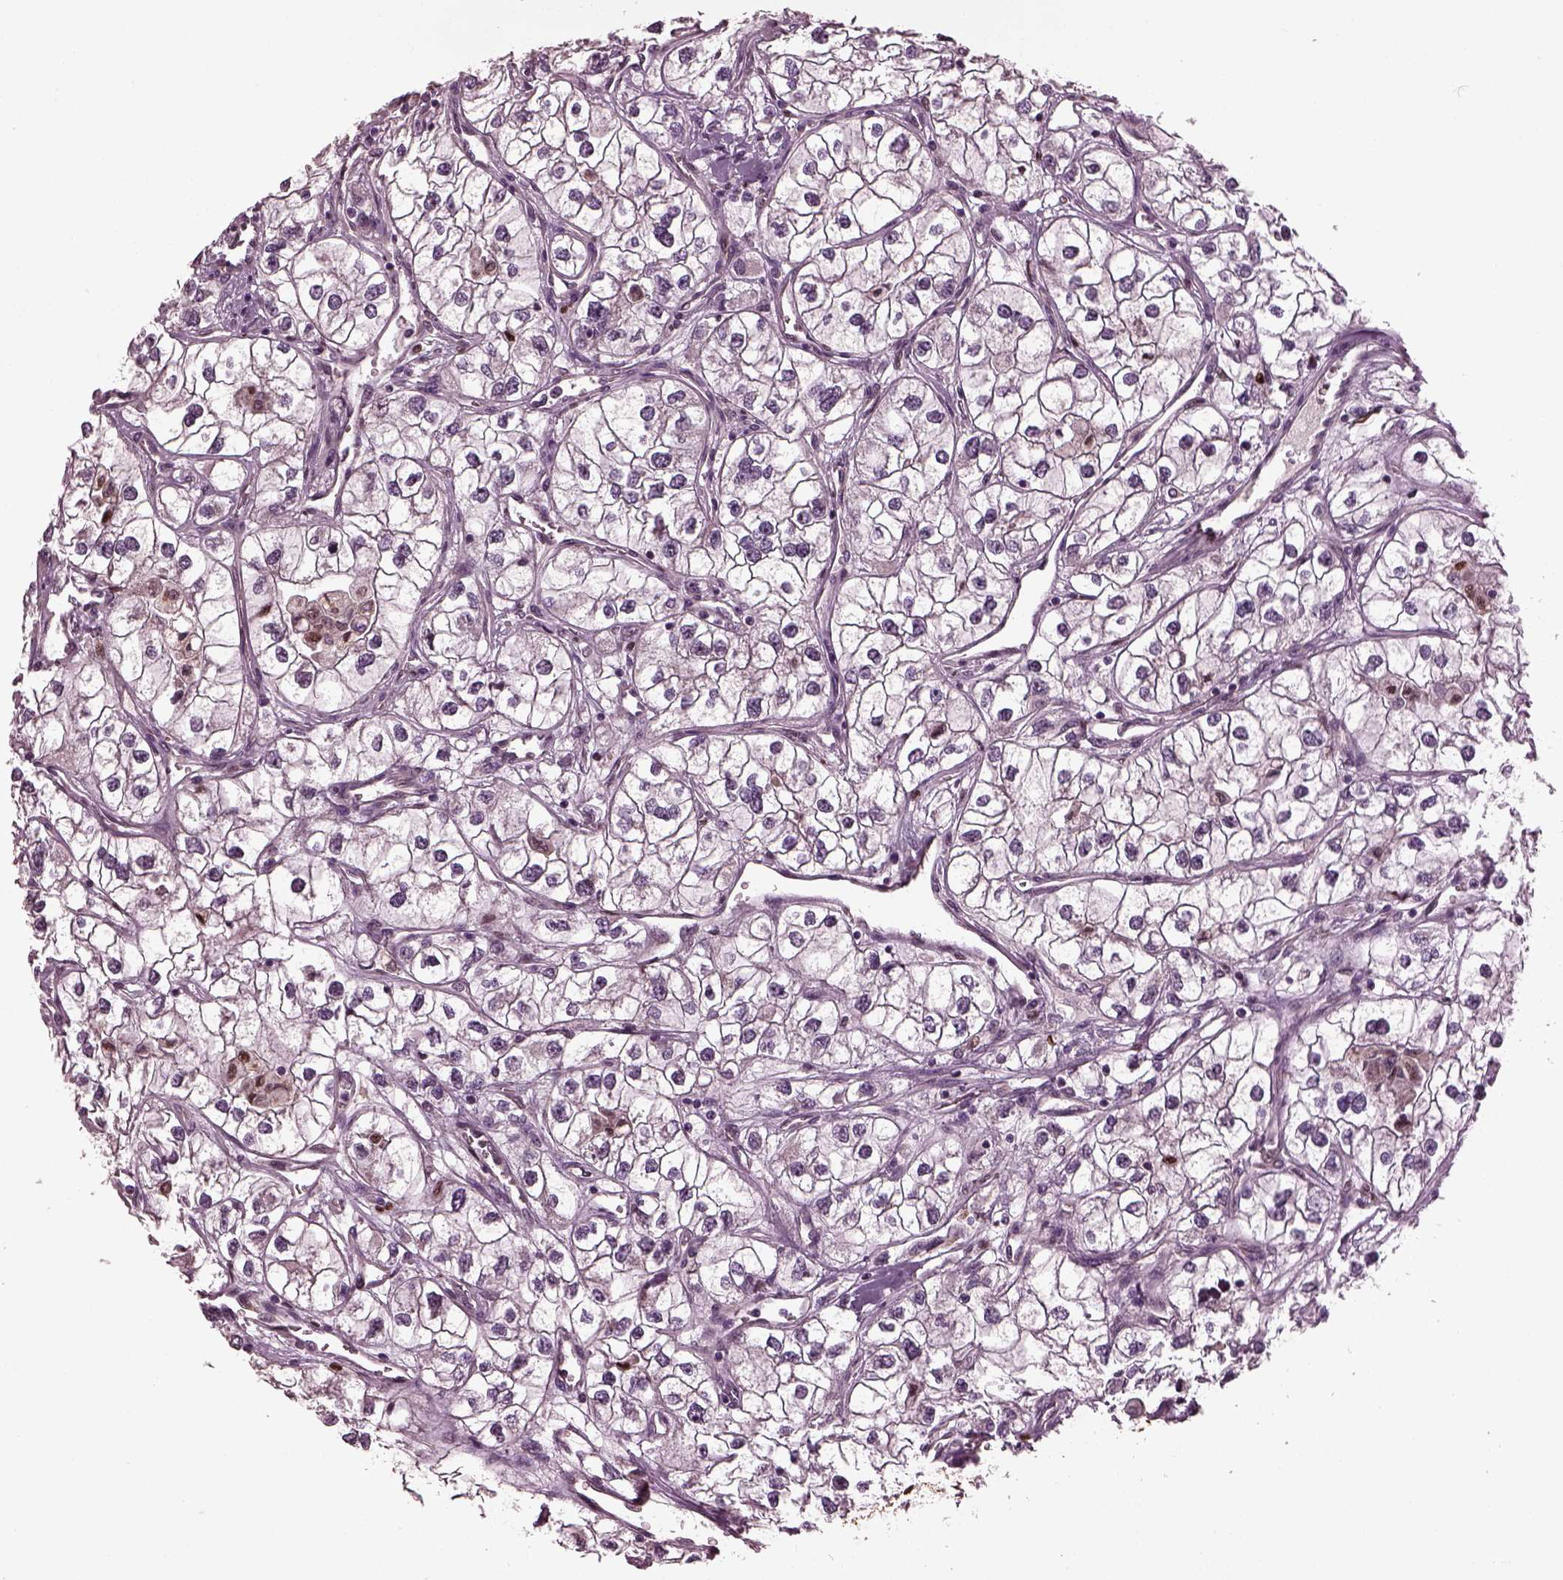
{"staining": {"intensity": "negative", "quantity": "none", "location": "none"}, "tissue": "renal cancer", "cell_type": "Tumor cells", "image_type": "cancer", "snomed": [{"axis": "morphology", "description": "Adenocarcinoma, NOS"}, {"axis": "topography", "description": "Kidney"}], "caption": "Immunohistochemistry (IHC) of human adenocarcinoma (renal) displays no expression in tumor cells.", "gene": "RUFY3", "patient": {"sex": "male", "age": 59}}